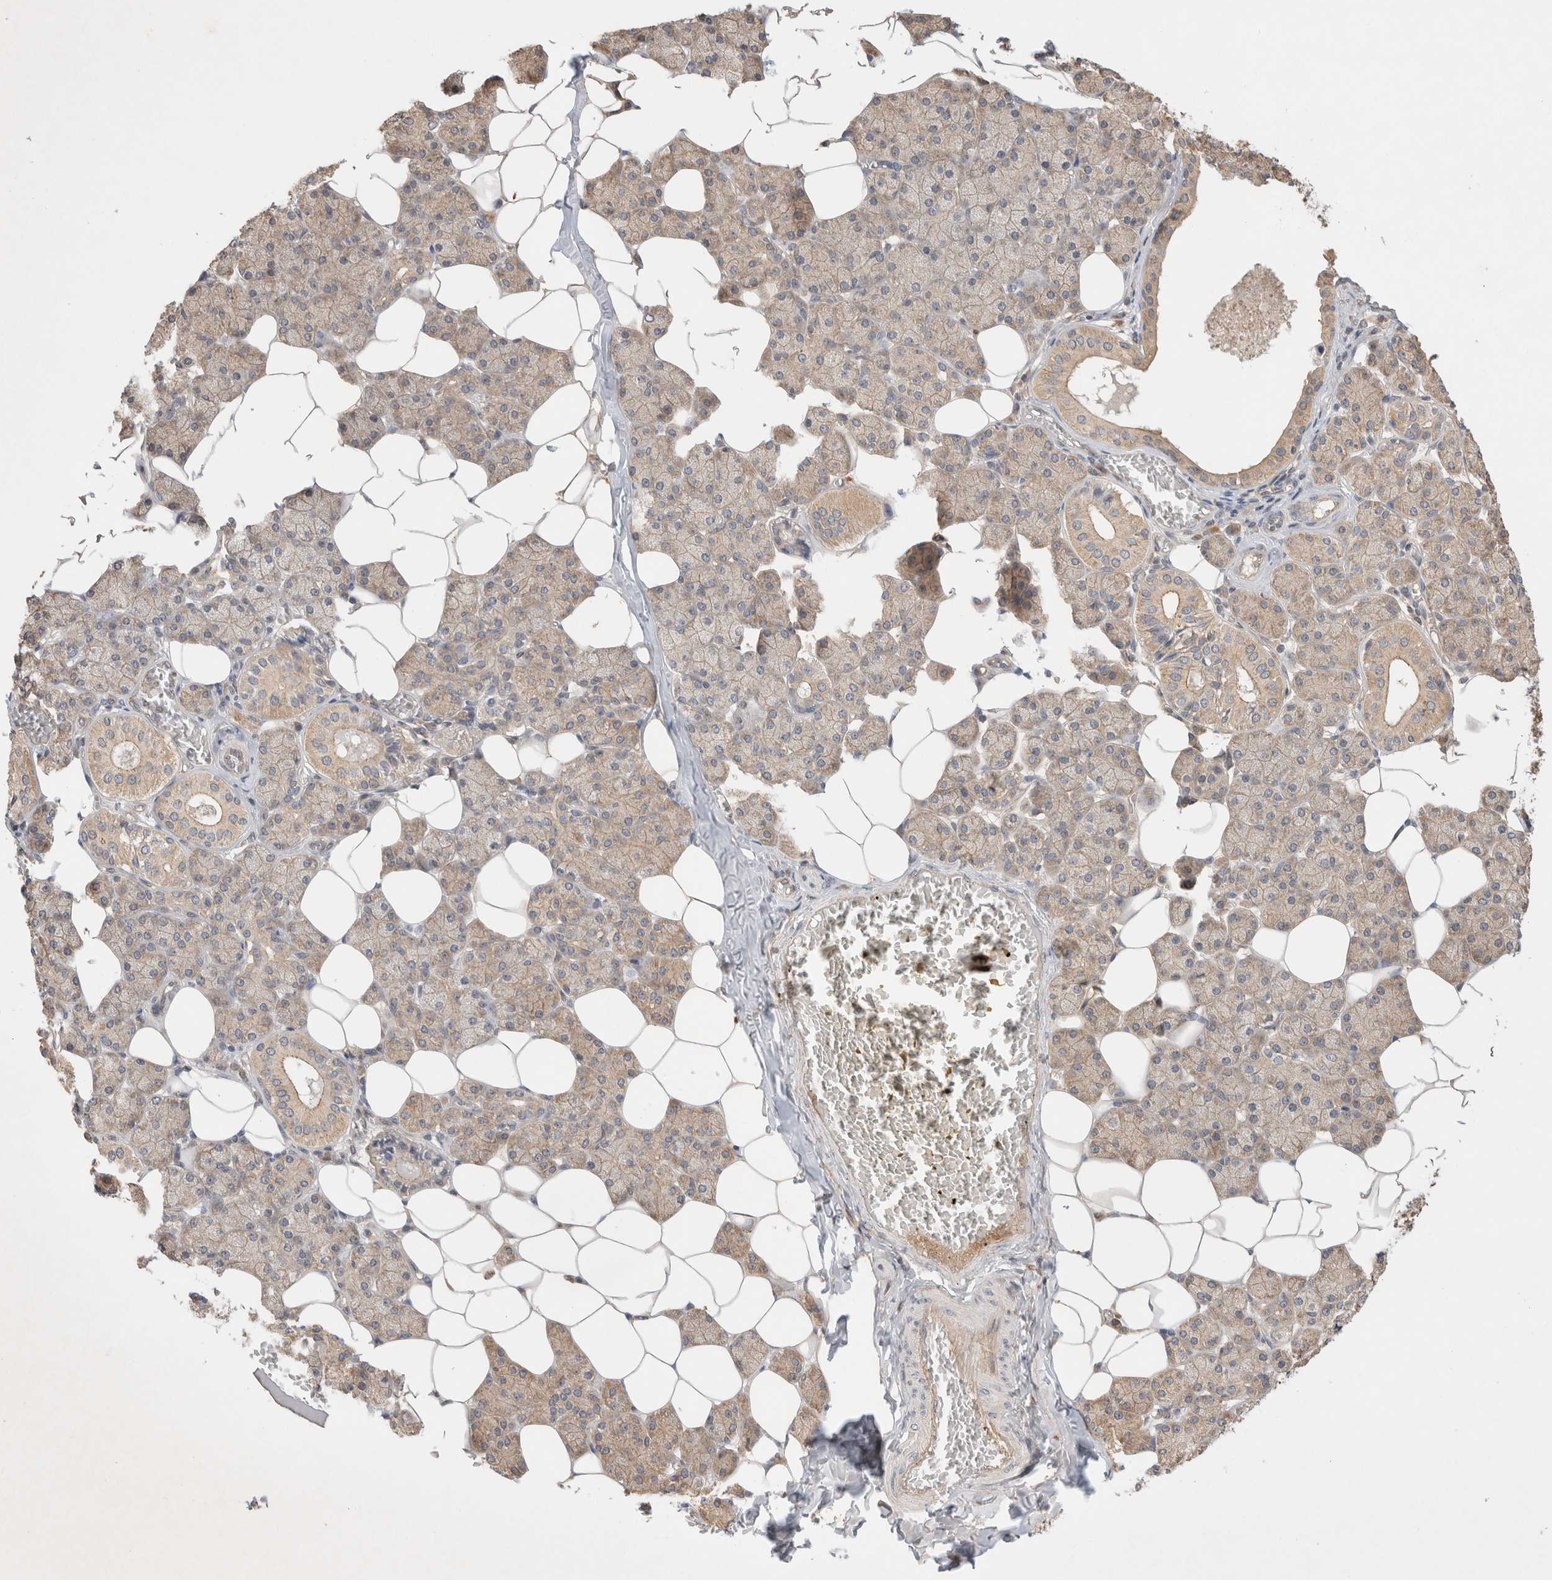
{"staining": {"intensity": "weak", "quantity": "25%-75%", "location": "cytoplasmic/membranous"}, "tissue": "salivary gland", "cell_type": "Glandular cells", "image_type": "normal", "snomed": [{"axis": "morphology", "description": "Normal tissue, NOS"}, {"axis": "topography", "description": "Salivary gland"}], "caption": "This image shows immunohistochemistry staining of unremarkable salivary gland, with low weak cytoplasmic/membranous expression in about 25%-75% of glandular cells.", "gene": "YES1", "patient": {"sex": "female", "age": 33}}